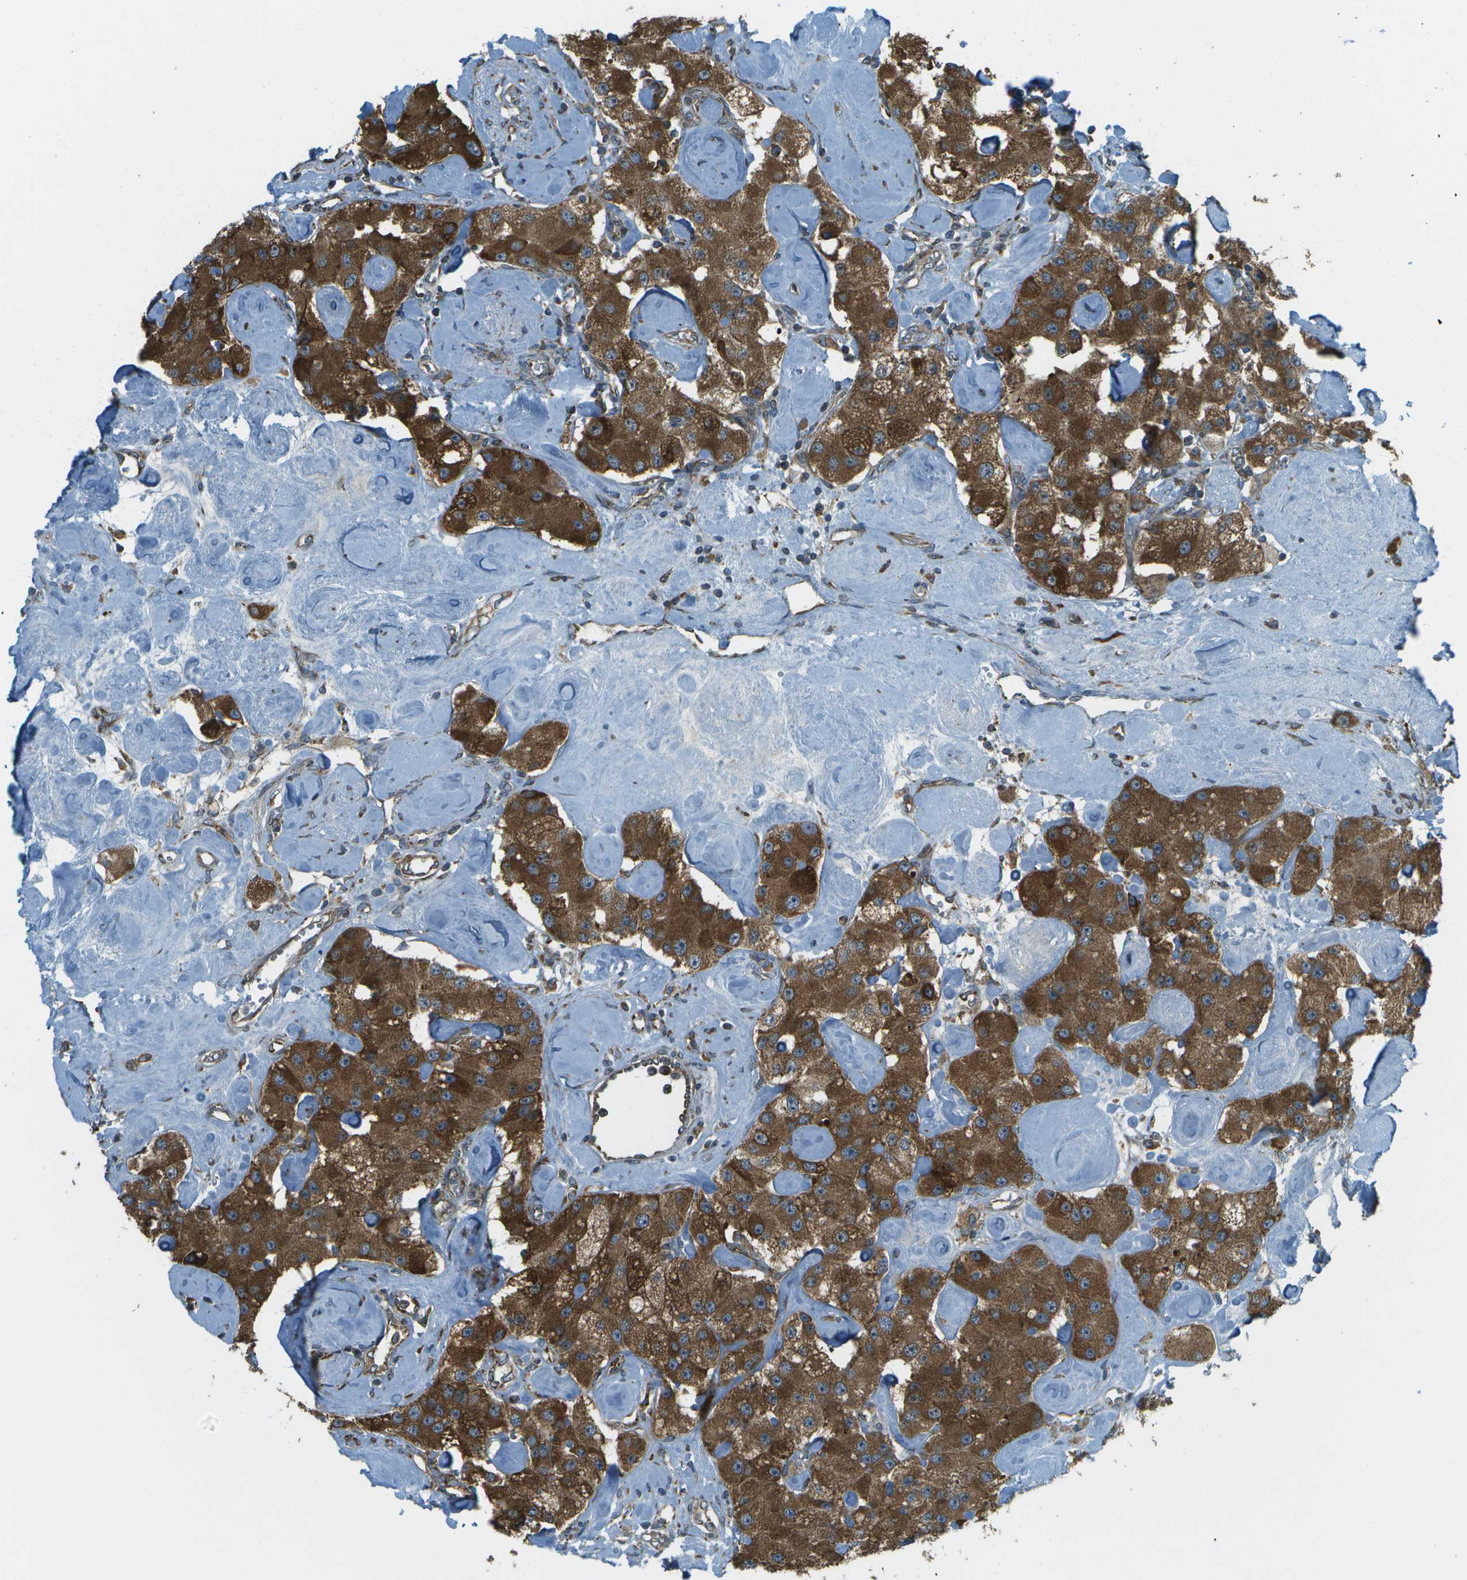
{"staining": {"intensity": "strong", "quantity": ">75%", "location": "cytoplasmic/membranous"}, "tissue": "carcinoid", "cell_type": "Tumor cells", "image_type": "cancer", "snomed": [{"axis": "morphology", "description": "Carcinoid, malignant, NOS"}, {"axis": "topography", "description": "Pancreas"}], "caption": "This image displays carcinoid (malignant) stained with immunohistochemistry to label a protein in brown. The cytoplasmic/membranous of tumor cells show strong positivity for the protein. Nuclei are counter-stained blue.", "gene": "USP30", "patient": {"sex": "male", "age": 41}}